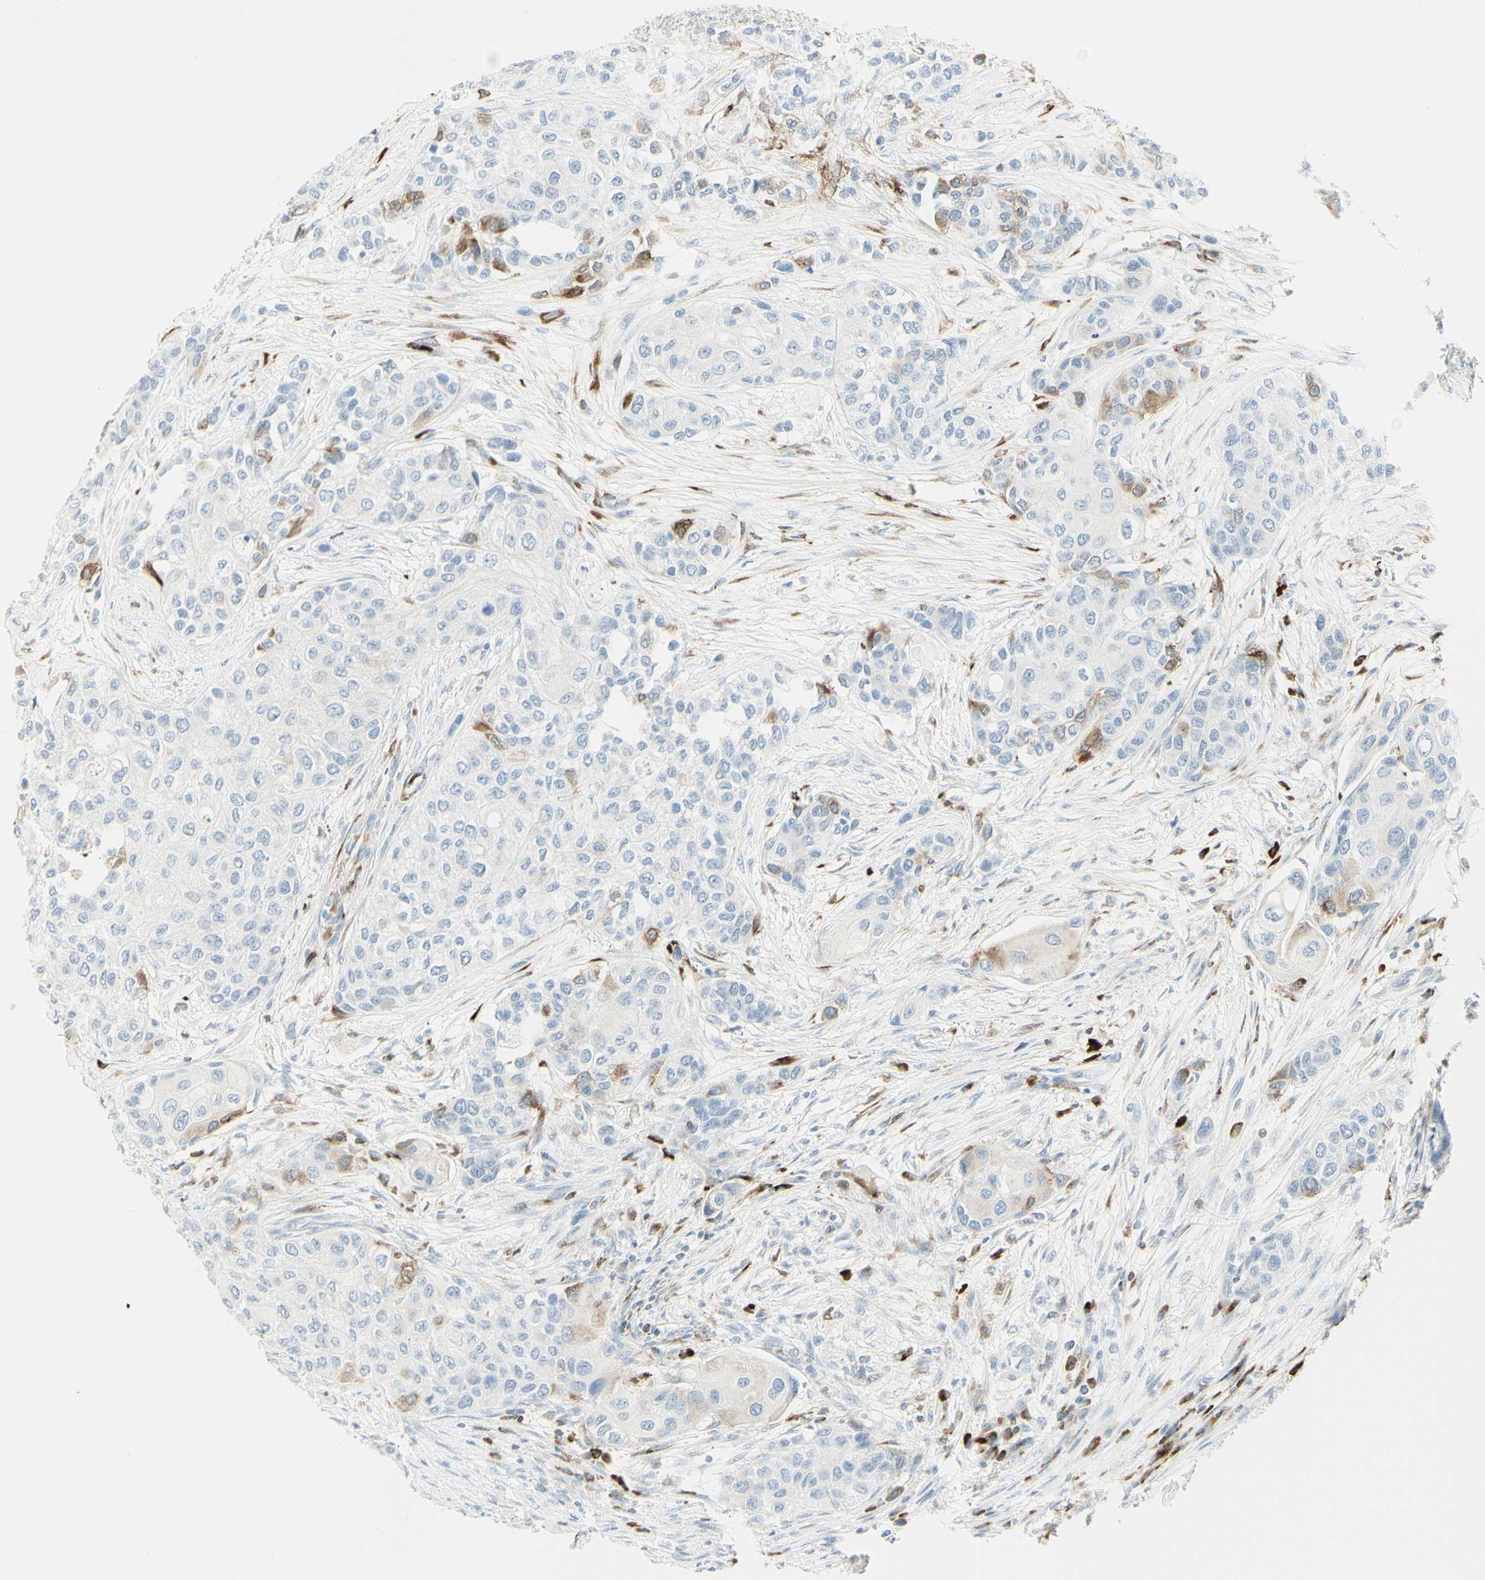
{"staining": {"intensity": "moderate", "quantity": "<25%", "location": "cytoplasmic/membranous"}, "tissue": "urothelial cancer", "cell_type": "Tumor cells", "image_type": "cancer", "snomed": [{"axis": "morphology", "description": "Urothelial carcinoma, High grade"}, {"axis": "topography", "description": "Urinary bladder"}], "caption": "A low amount of moderate cytoplasmic/membranous staining is present in about <25% of tumor cells in urothelial cancer tissue.", "gene": "MDK", "patient": {"sex": "female", "age": 56}}